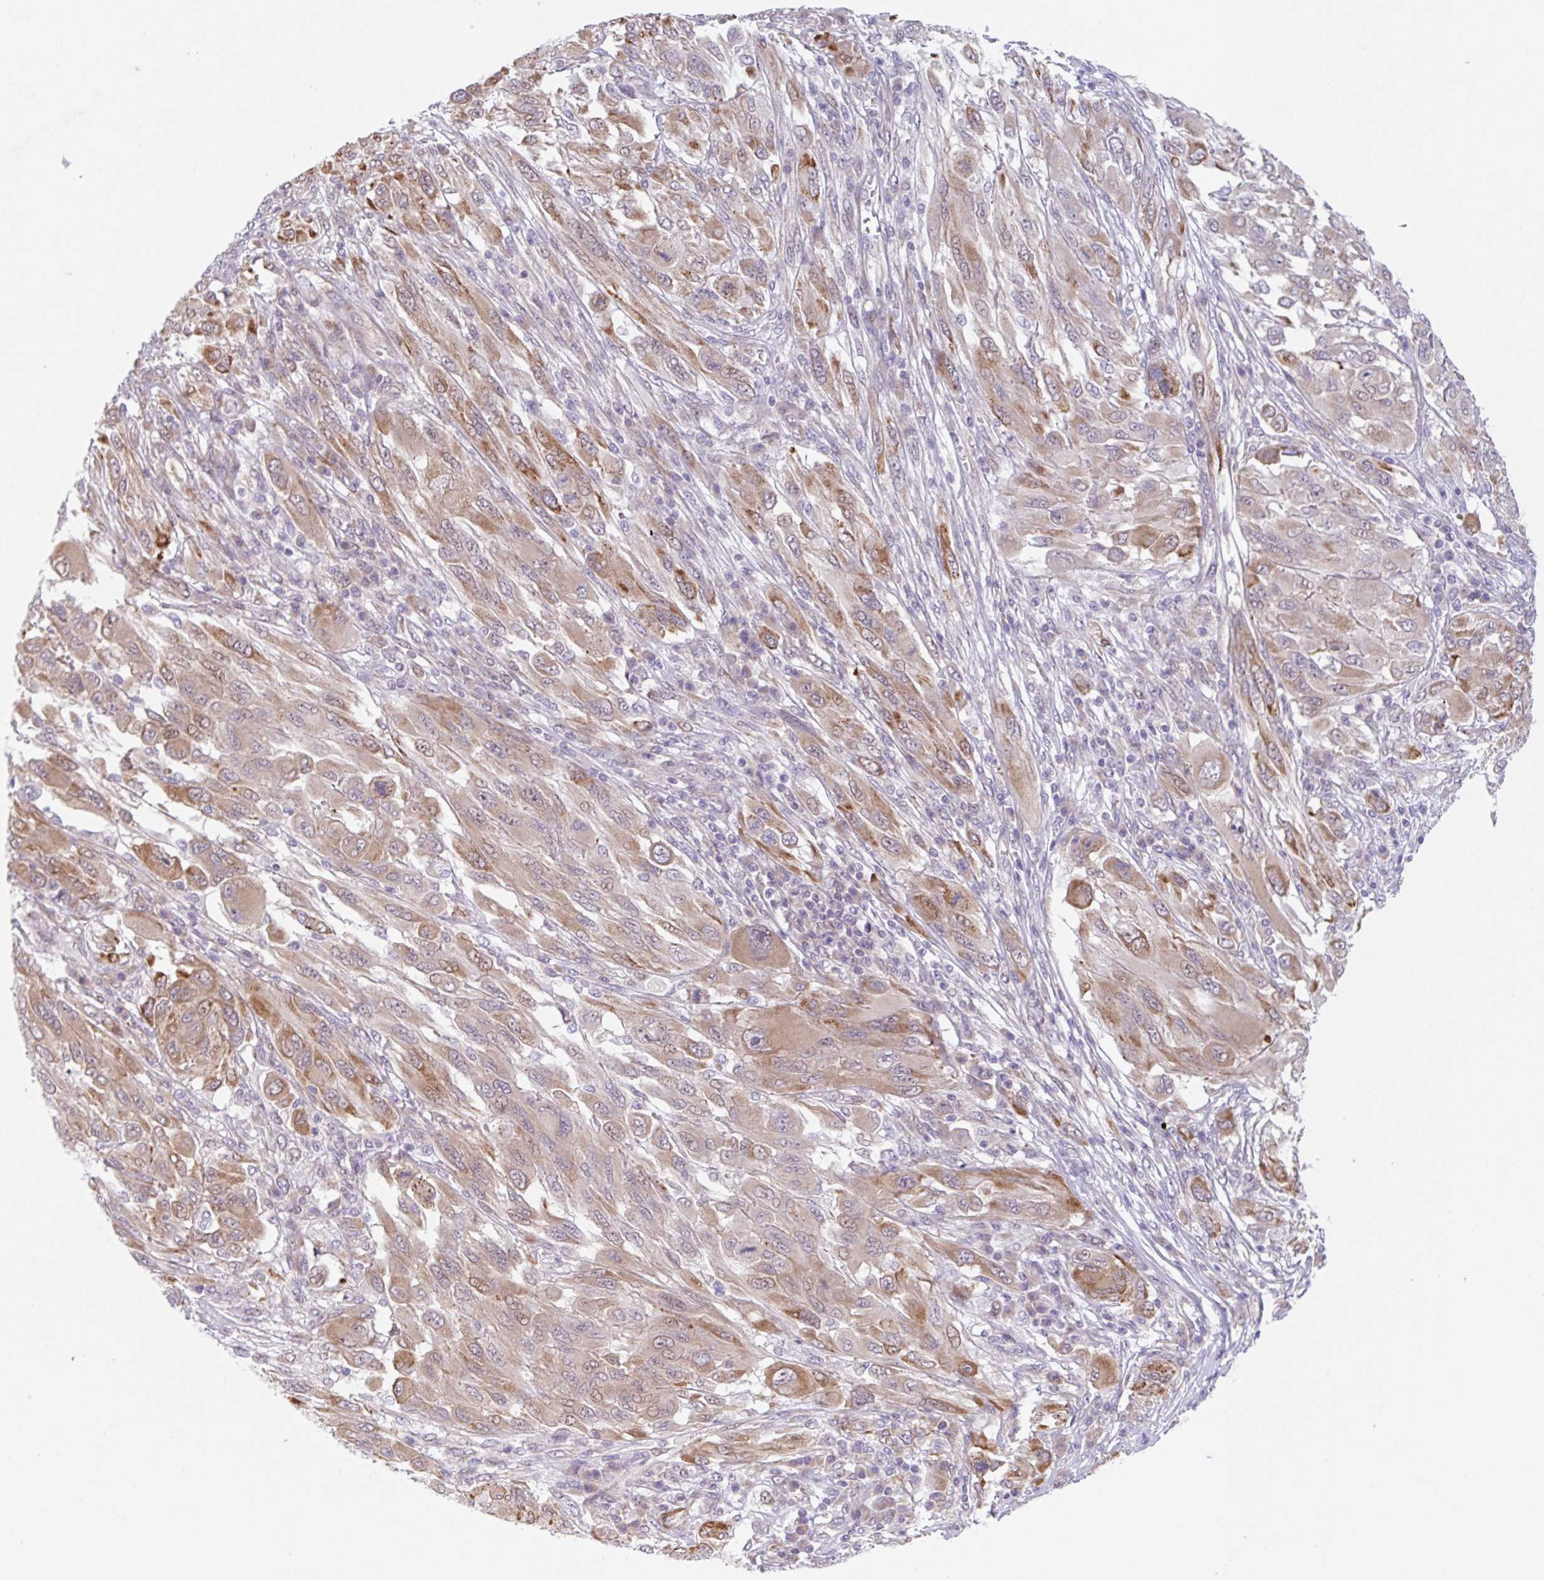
{"staining": {"intensity": "moderate", "quantity": ">75%", "location": "cytoplasmic/membranous"}, "tissue": "melanoma", "cell_type": "Tumor cells", "image_type": "cancer", "snomed": [{"axis": "morphology", "description": "Malignant melanoma, NOS"}, {"axis": "topography", "description": "Skin"}], "caption": "Immunohistochemistry (IHC) (DAB (3,3'-diaminobenzidine)) staining of human melanoma shows moderate cytoplasmic/membranous protein expression in about >75% of tumor cells.", "gene": "TBPL2", "patient": {"sex": "female", "age": 91}}